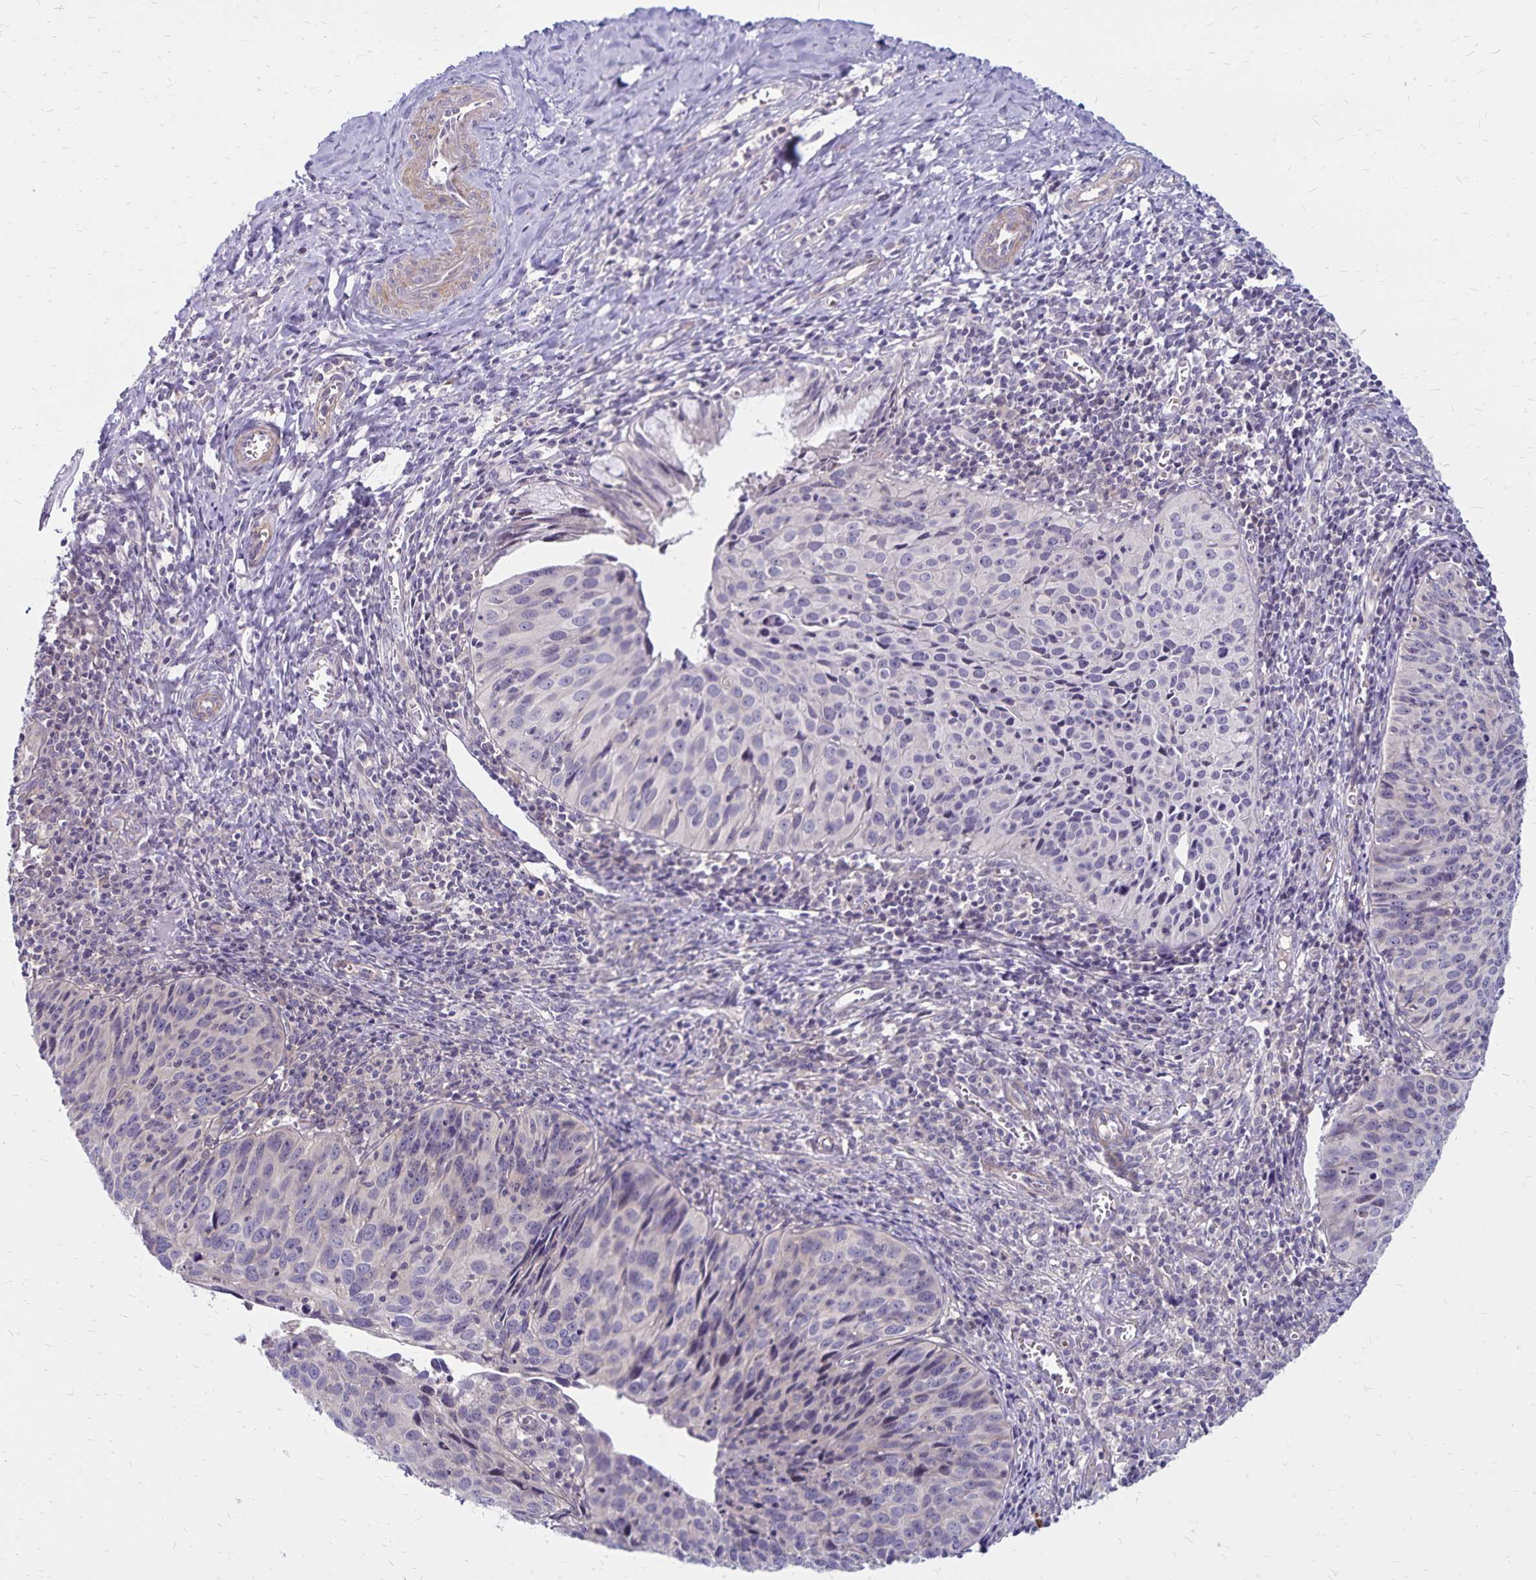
{"staining": {"intensity": "negative", "quantity": "none", "location": "none"}, "tissue": "cervical cancer", "cell_type": "Tumor cells", "image_type": "cancer", "snomed": [{"axis": "morphology", "description": "Squamous cell carcinoma, NOS"}, {"axis": "topography", "description": "Cervix"}], "caption": "Protein analysis of cervical cancer (squamous cell carcinoma) displays no significant expression in tumor cells.", "gene": "FSD1", "patient": {"sex": "female", "age": 31}}